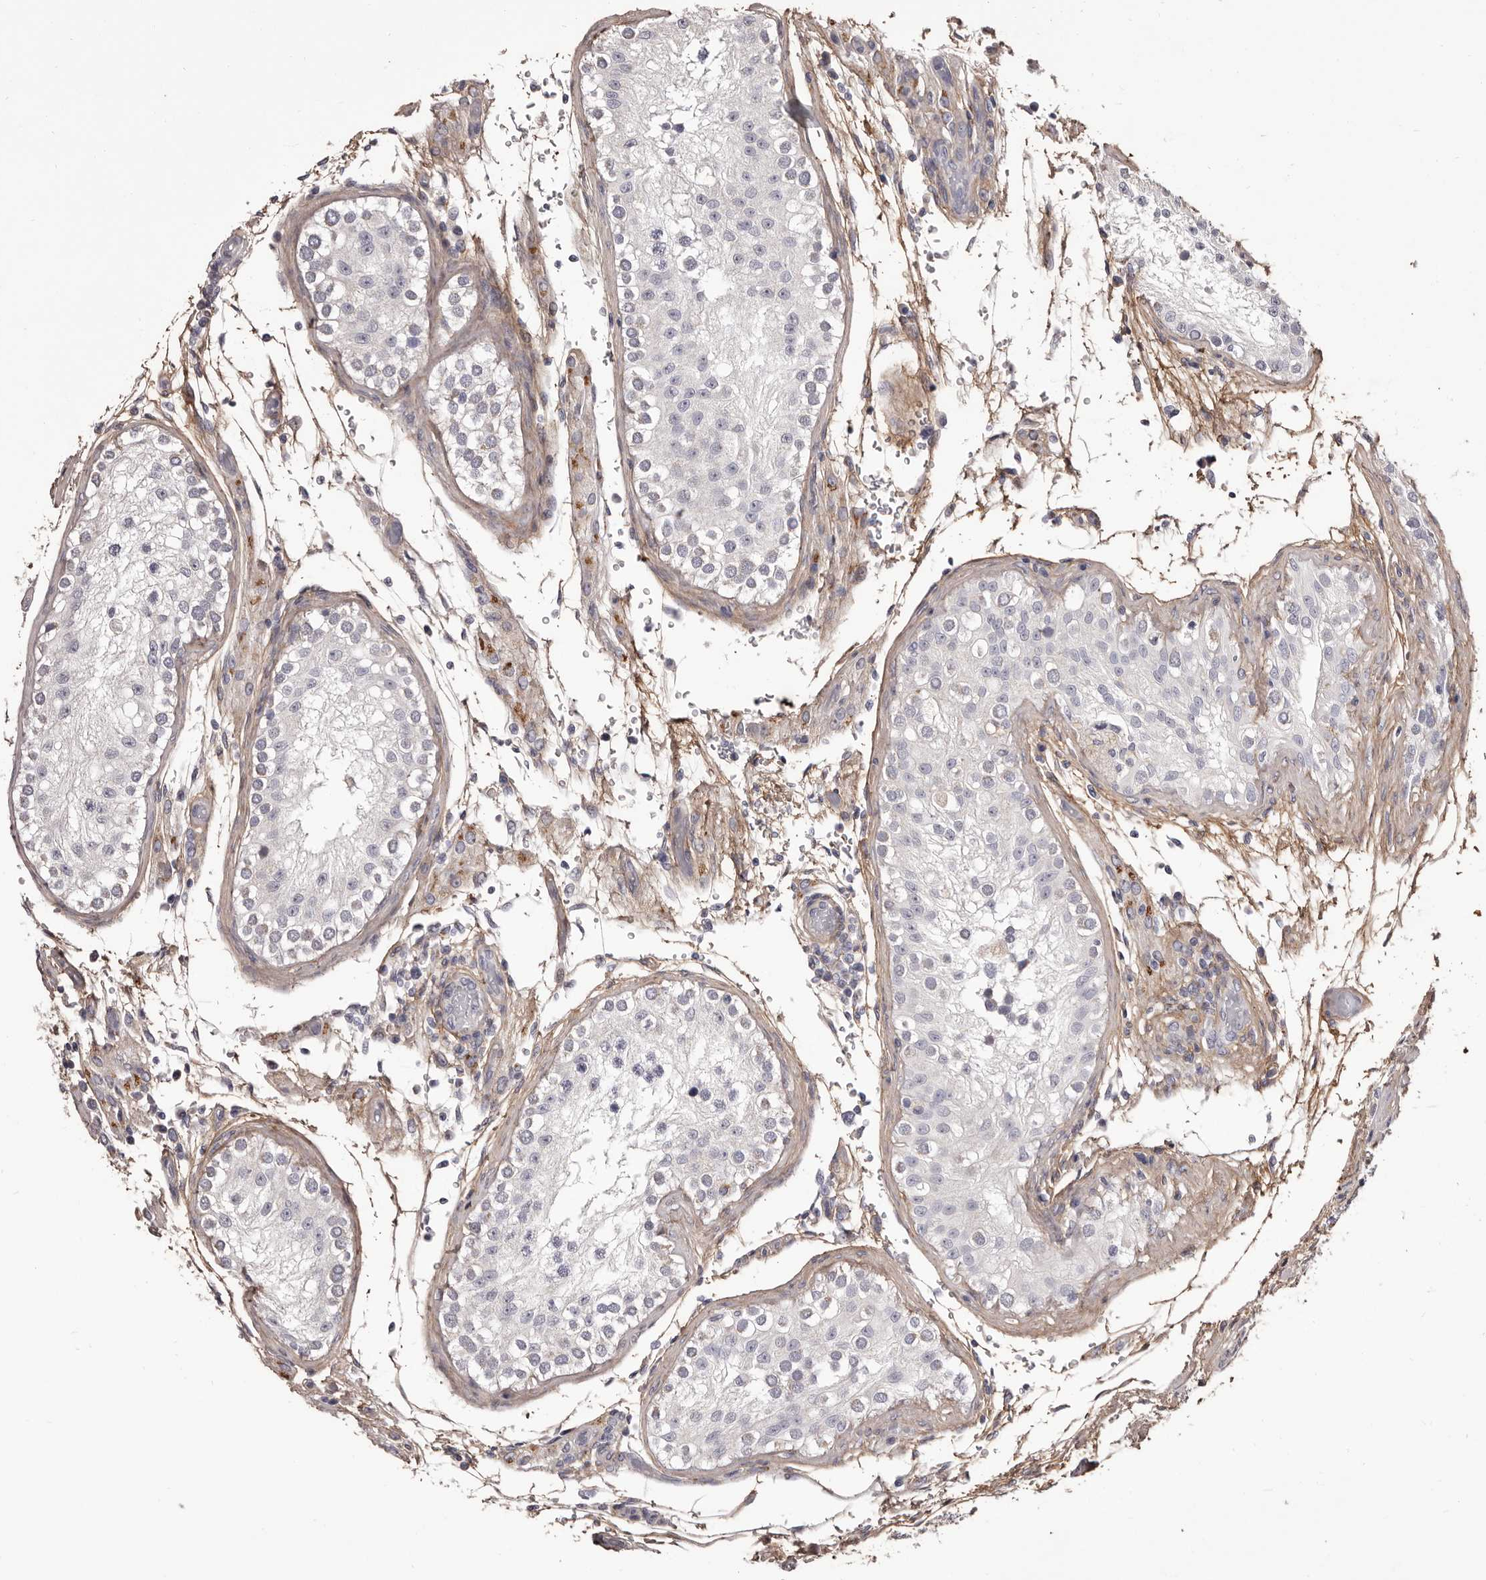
{"staining": {"intensity": "negative", "quantity": "none", "location": "none"}, "tissue": "testis cancer", "cell_type": "Tumor cells", "image_type": "cancer", "snomed": [{"axis": "morphology", "description": "Carcinoma, Embryonal, NOS"}, {"axis": "topography", "description": "Testis"}], "caption": "There is no significant staining in tumor cells of testis cancer.", "gene": "COL6A1", "patient": {"sex": "male", "age": 26}}